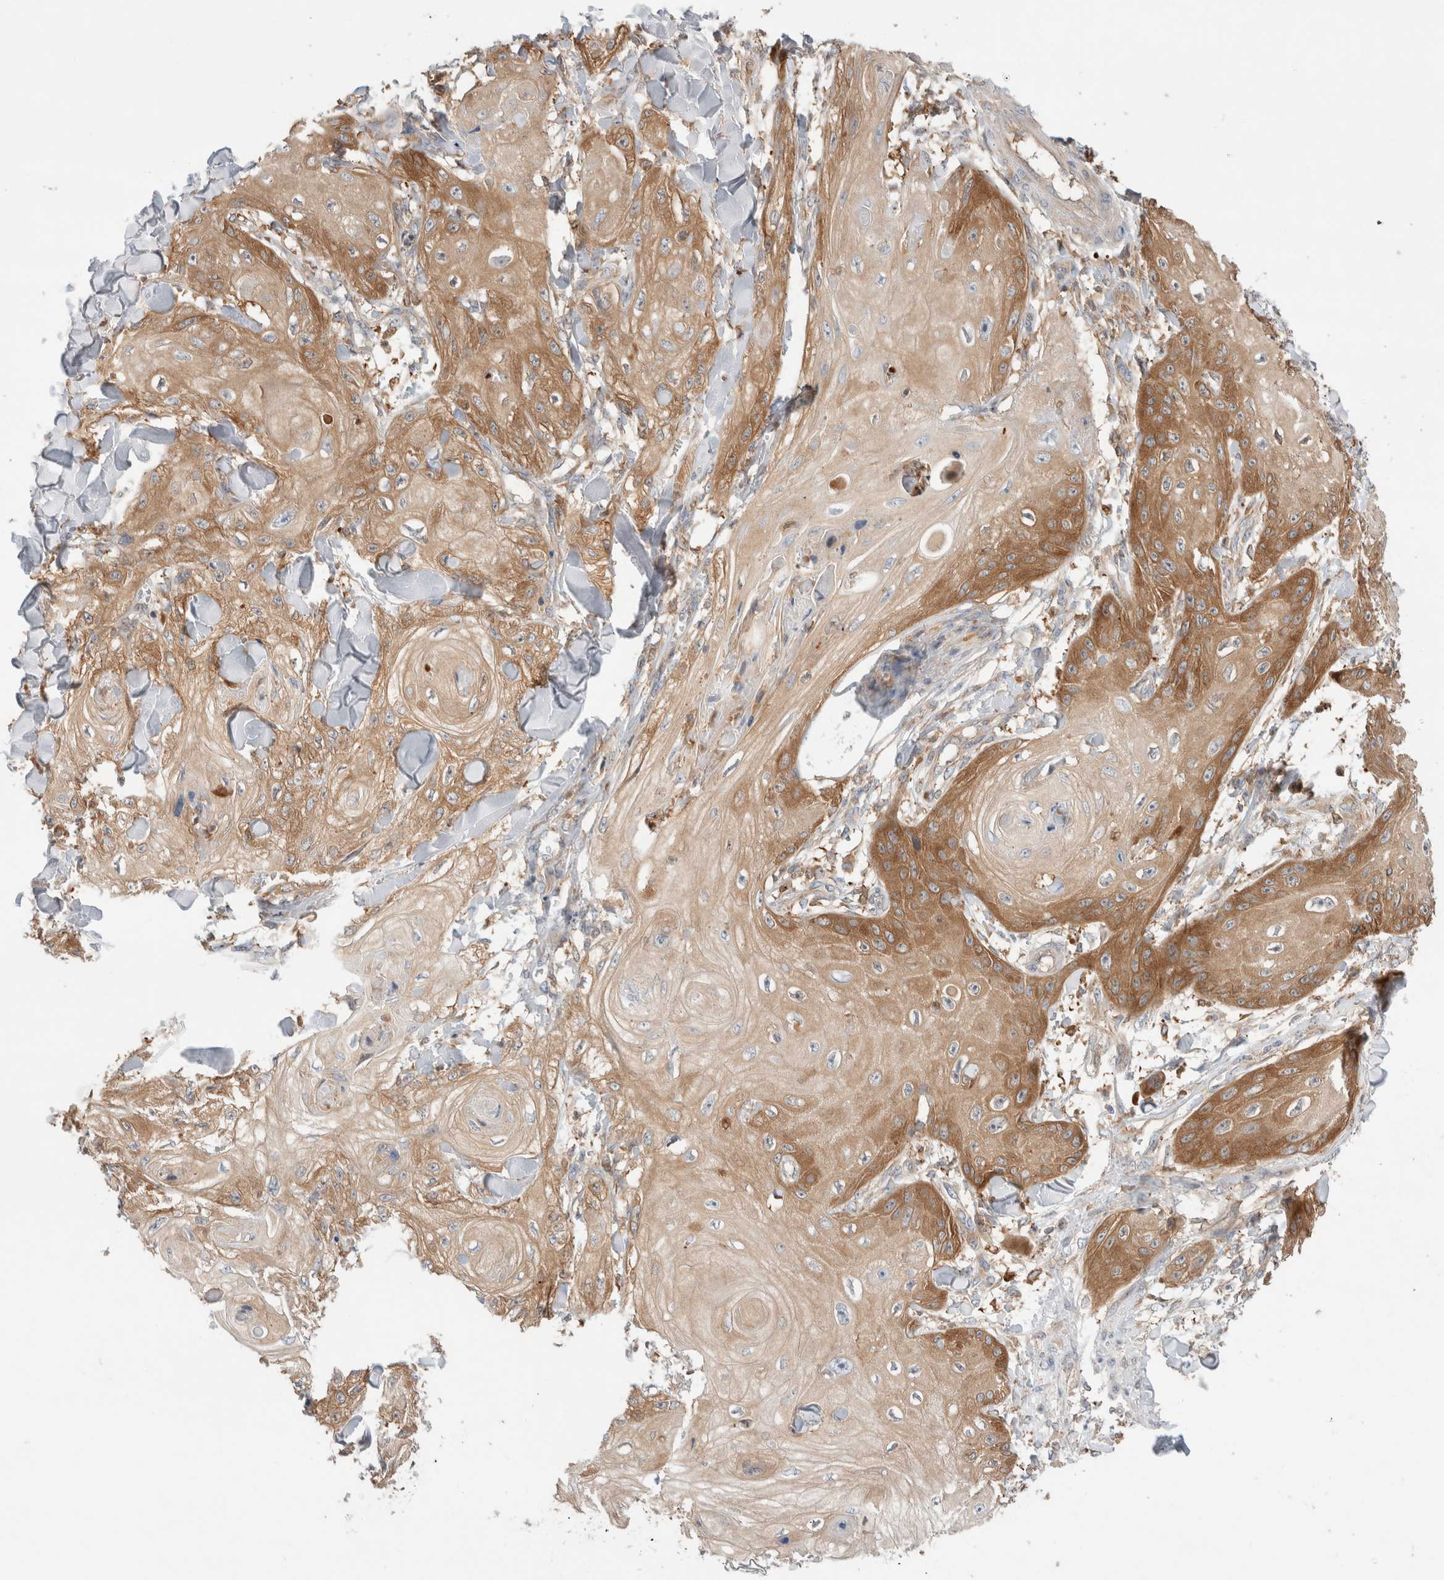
{"staining": {"intensity": "moderate", "quantity": ">75%", "location": "cytoplasmic/membranous"}, "tissue": "skin cancer", "cell_type": "Tumor cells", "image_type": "cancer", "snomed": [{"axis": "morphology", "description": "Squamous cell carcinoma, NOS"}, {"axis": "topography", "description": "Skin"}], "caption": "Immunohistochemistry (DAB) staining of skin cancer (squamous cell carcinoma) demonstrates moderate cytoplasmic/membranous protein positivity in about >75% of tumor cells.", "gene": "KLHL14", "patient": {"sex": "male", "age": 74}}